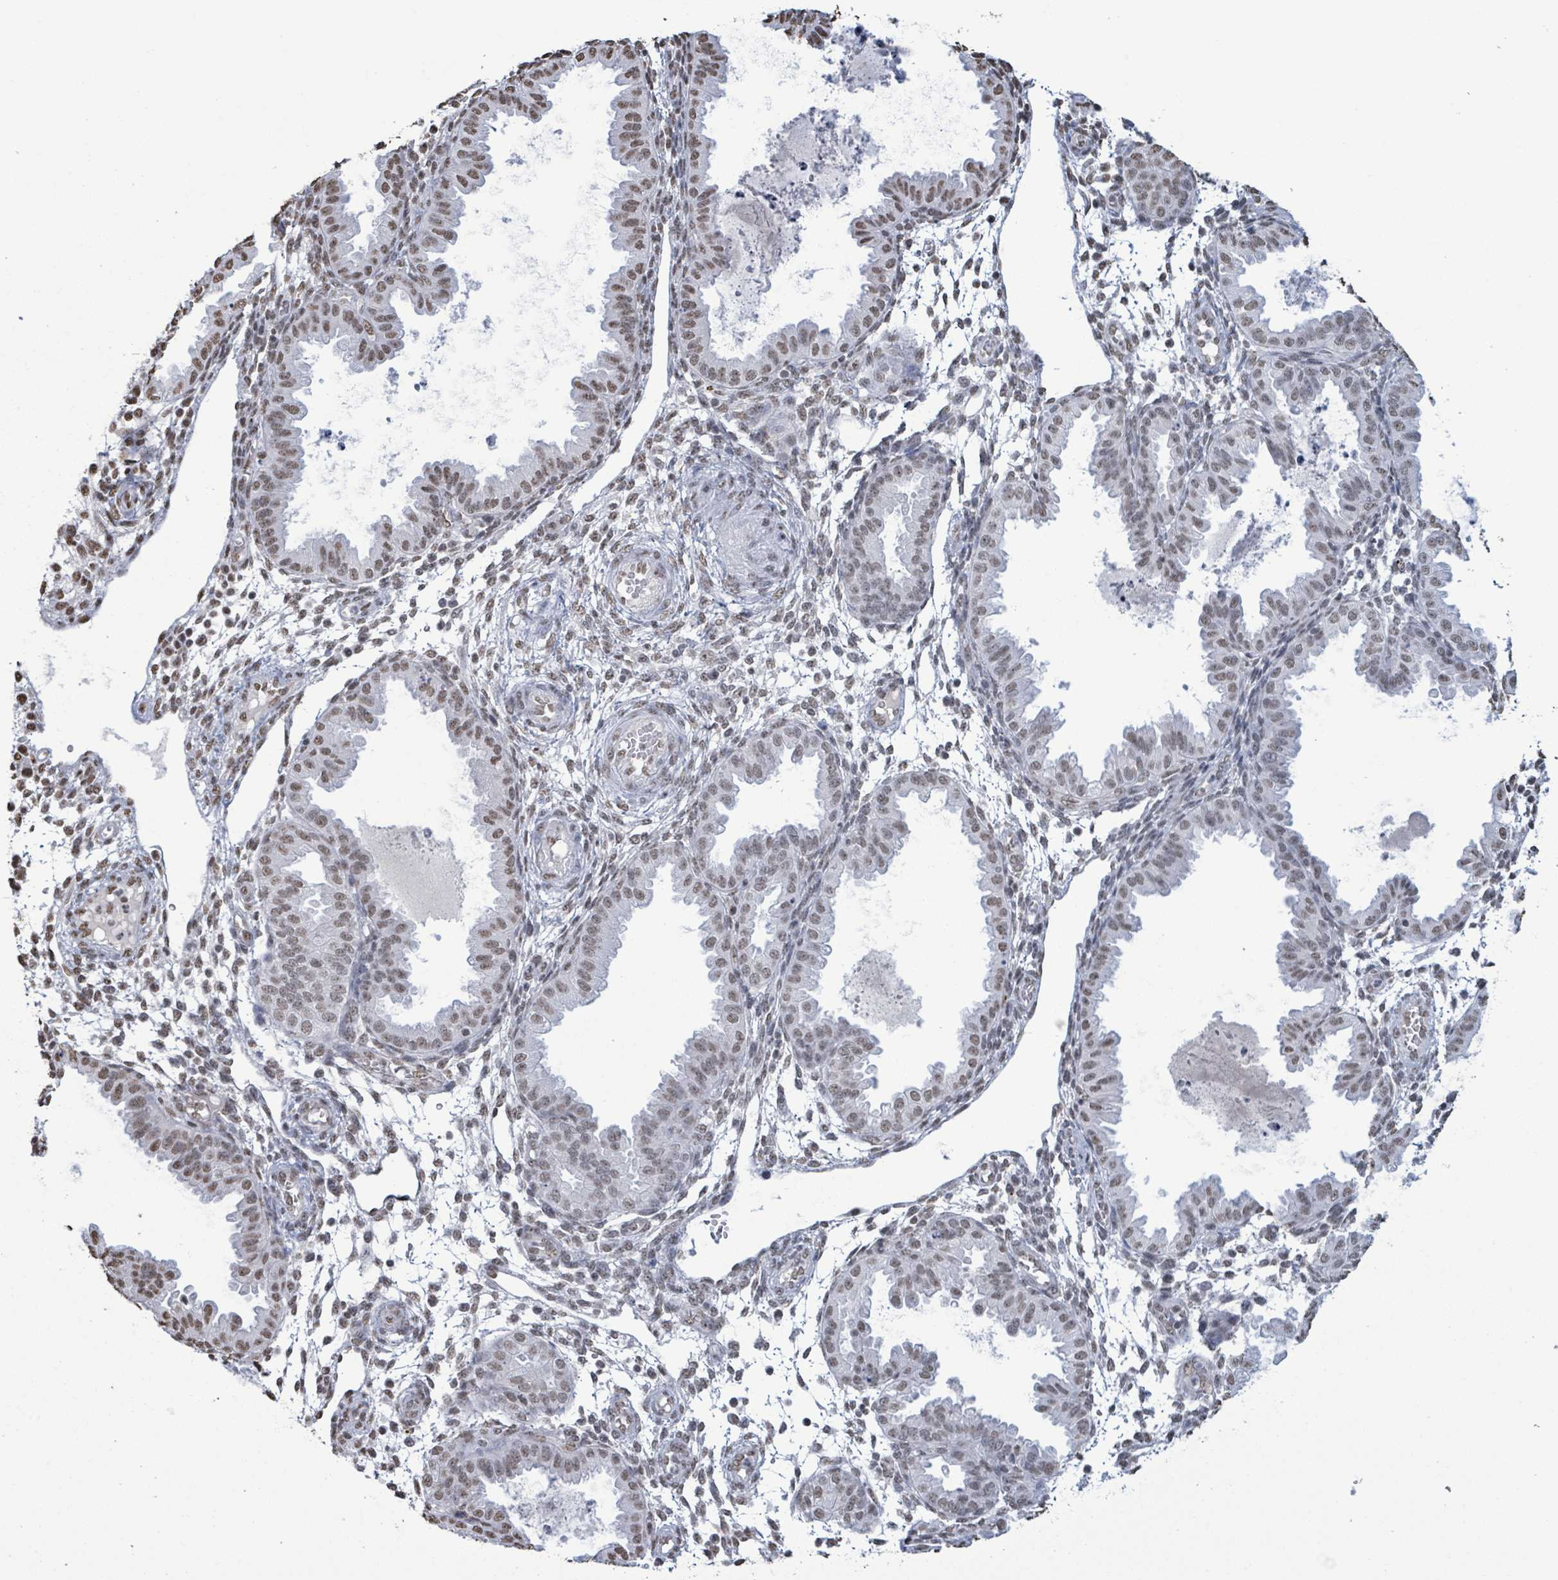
{"staining": {"intensity": "weak", "quantity": "<25%", "location": "nuclear"}, "tissue": "endometrium", "cell_type": "Cells in endometrial stroma", "image_type": "normal", "snomed": [{"axis": "morphology", "description": "Normal tissue, NOS"}, {"axis": "topography", "description": "Endometrium"}], "caption": "Cells in endometrial stroma show no significant staining in benign endometrium.", "gene": "SAMD14", "patient": {"sex": "female", "age": 33}}